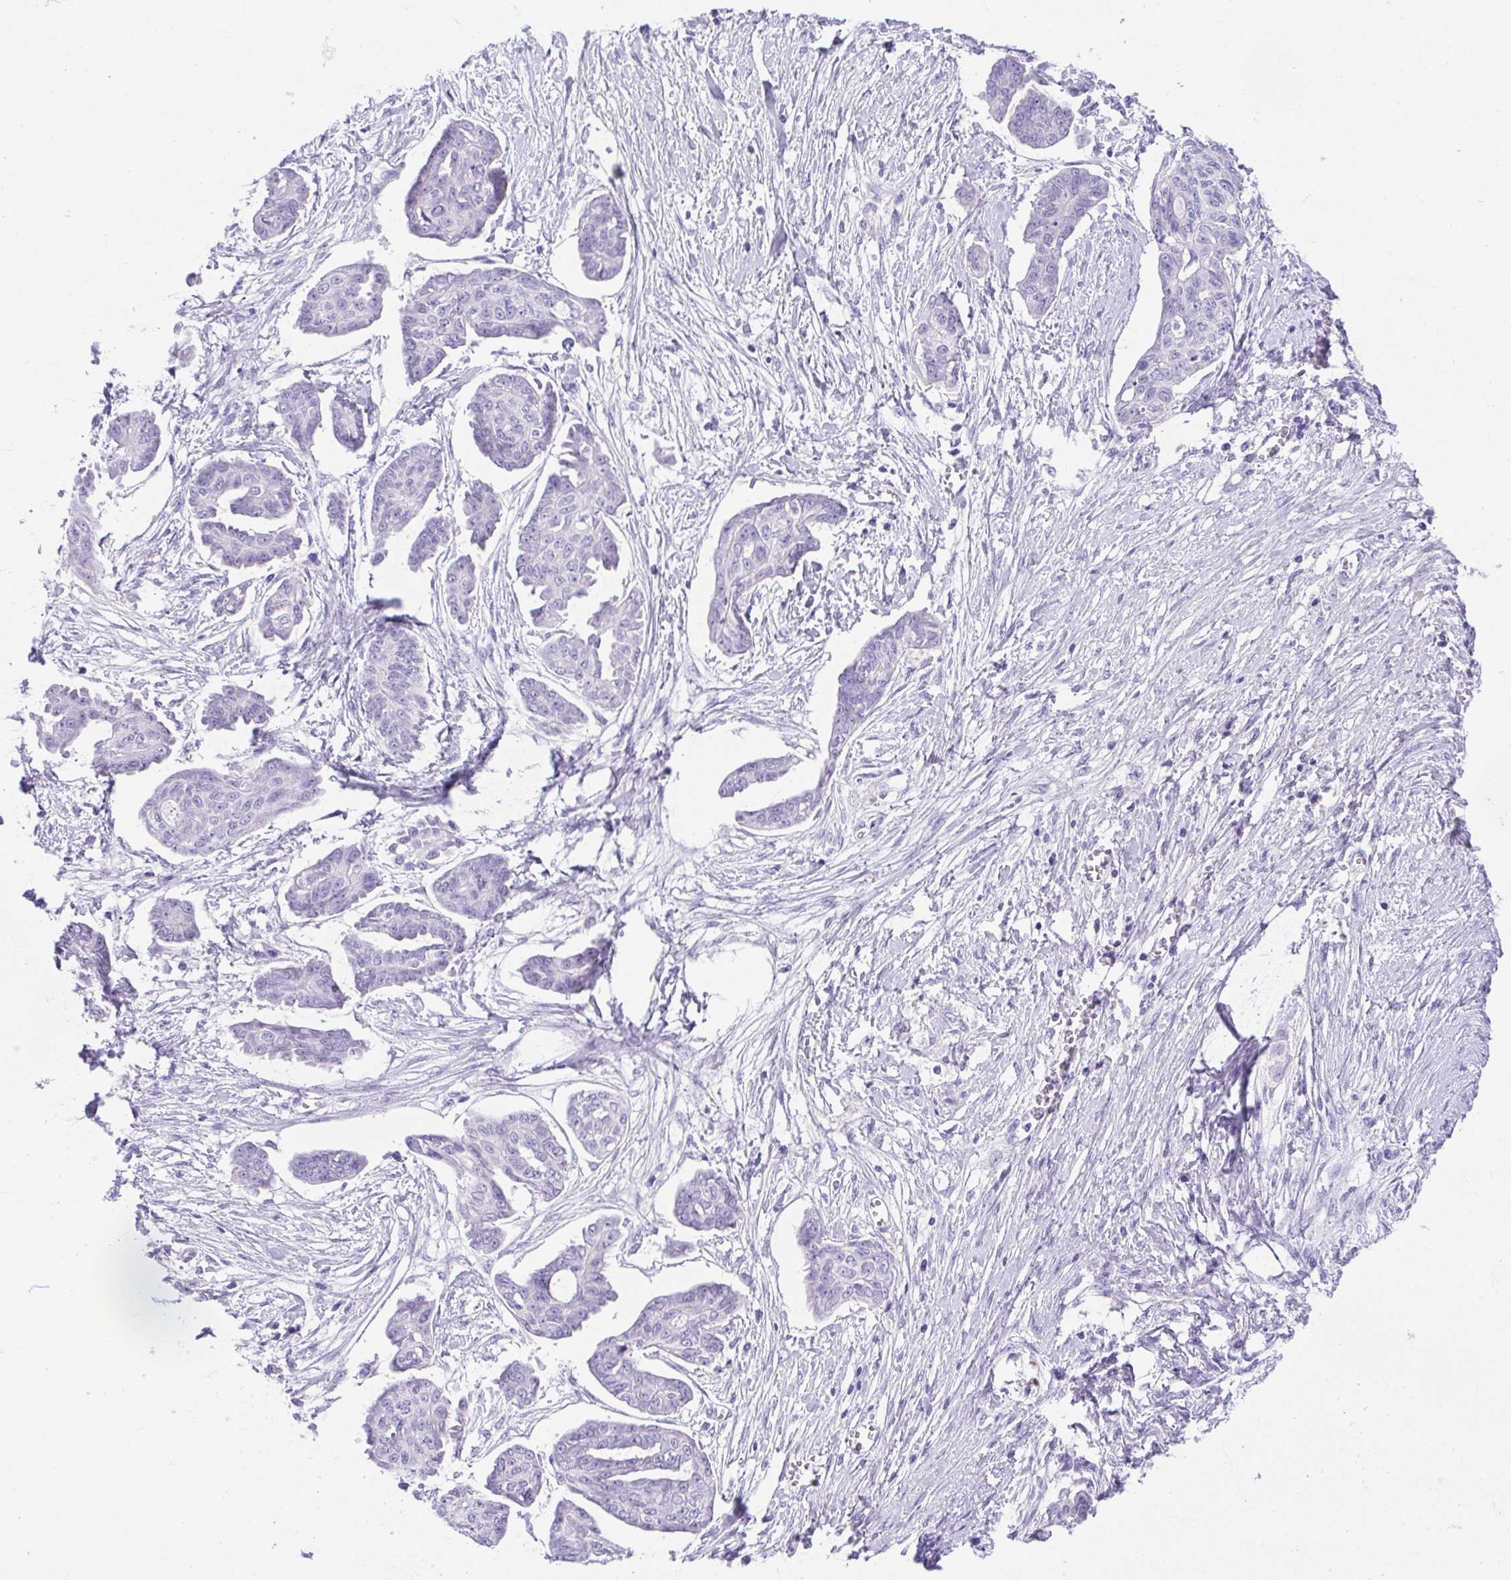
{"staining": {"intensity": "negative", "quantity": "none", "location": "none"}, "tissue": "ovarian cancer", "cell_type": "Tumor cells", "image_type": "cancer", "snomed": [{"axis": "morphology", "description": "Cystadenocarcinoma, serous, NOS"}, {"axis": "topography", "description": "Ovary"}], "caption": "Immunohistochemistry of ovarian cancer (serous cystadenocarcinoma) displays no staining in tumor cells. The staining was performed using DAB (3,3'-diaminobenzidine) to visualize the protein expression in brown, while the nuclei were stained in blue with hematoxylin (Magnification: 20x).", "gene": "SPATA4", "patient": {"sex": "female", "age": 71}}